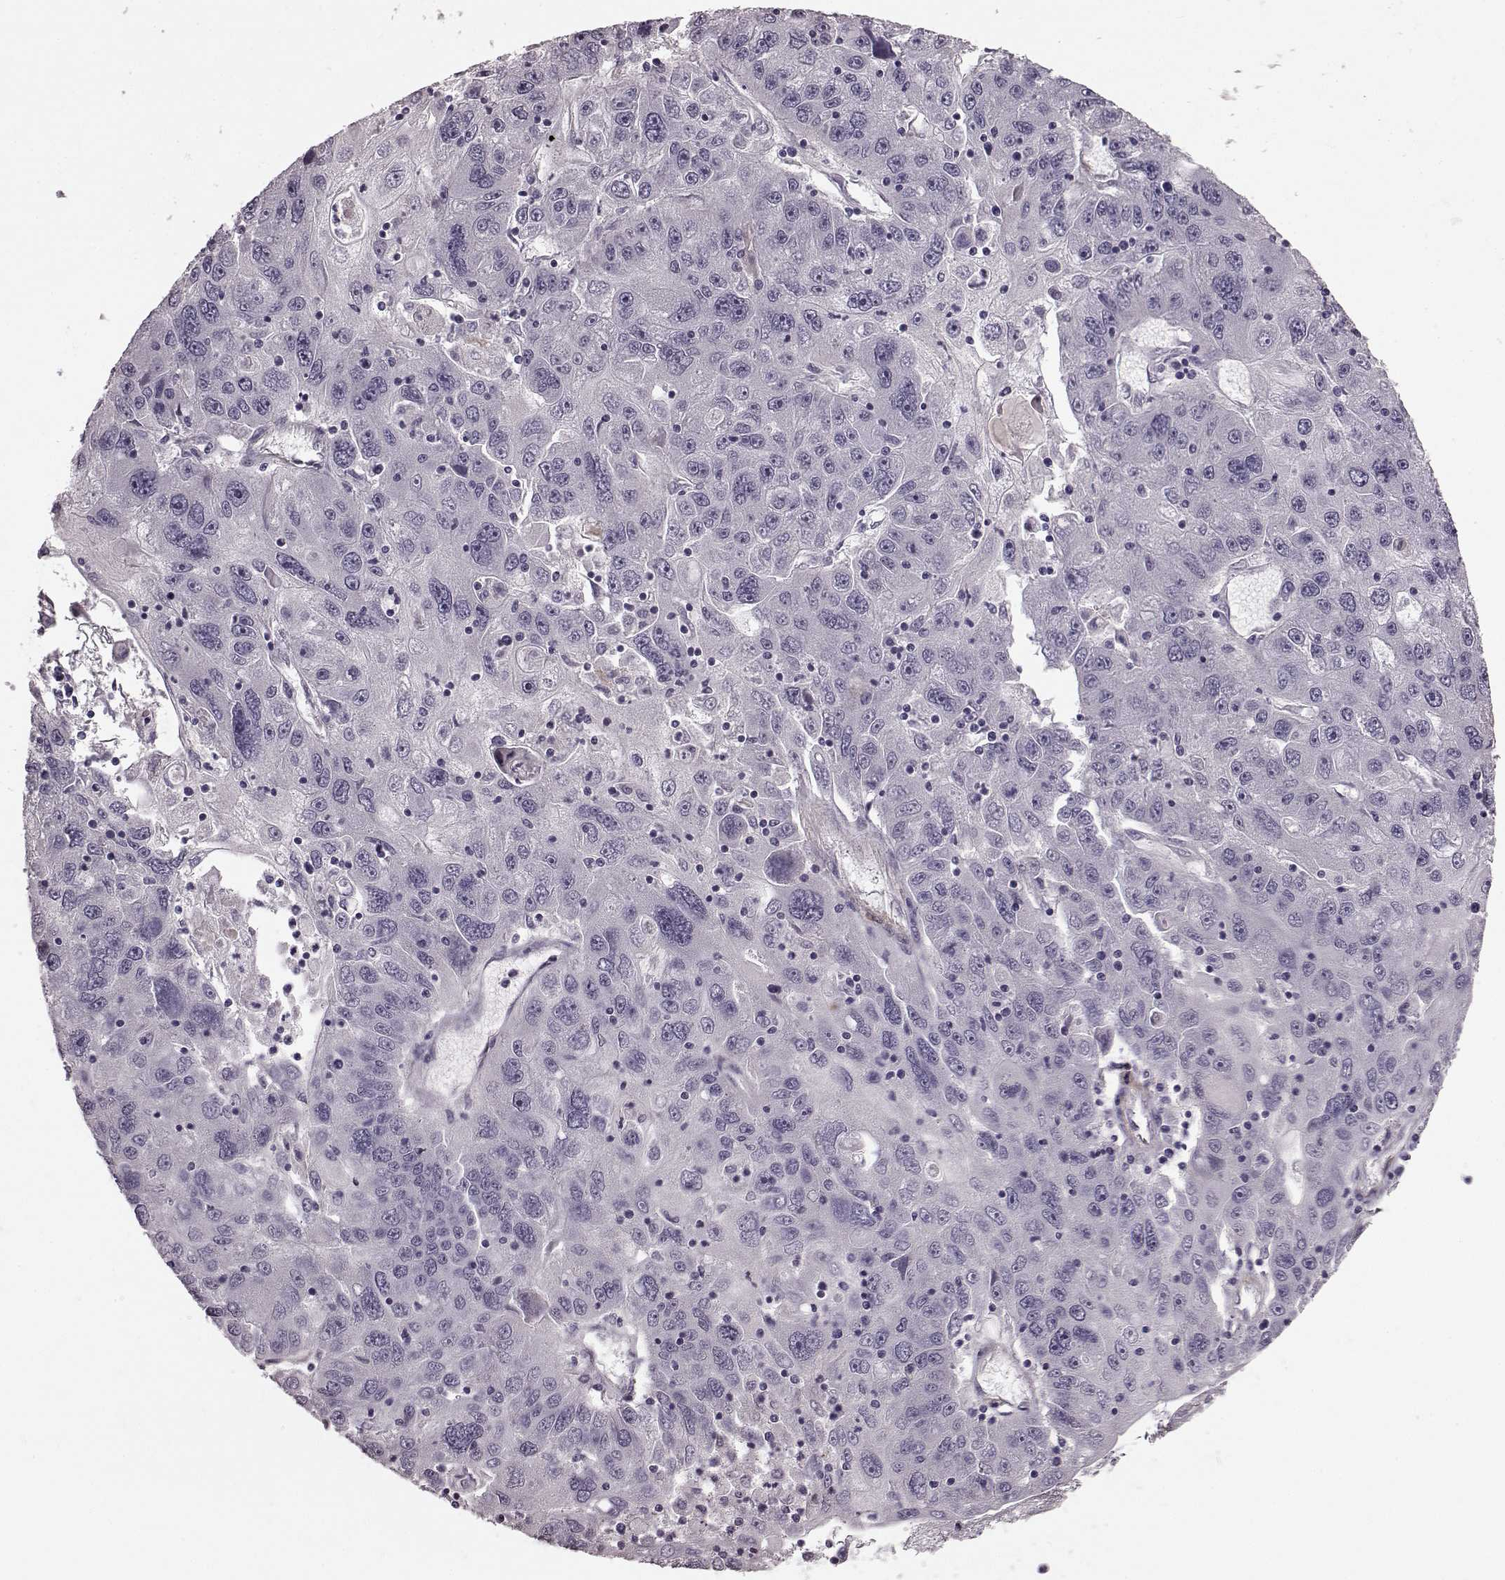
{"staining": {"intensity": "negative", "quantity": "none", "location": "none"}, "tissue": "stomach cancer", "cell_type": "Tumor cells", "image_type": "cancer", "snomed": [{"axis": "morphology", "description": "Adenocarcinoma, NOS"}, {"axis": "topography", "description": "Stomach"}], "caption": "Immunohistochemical staining of human stomach cancer (adenocarcinoma) exhibits no significant staining in tumor cells. (DAB IHC visualized using brightfield microscopy, high magnification).", "gene": "GRK1", "patient": {"sex": "male", "age": 56}}